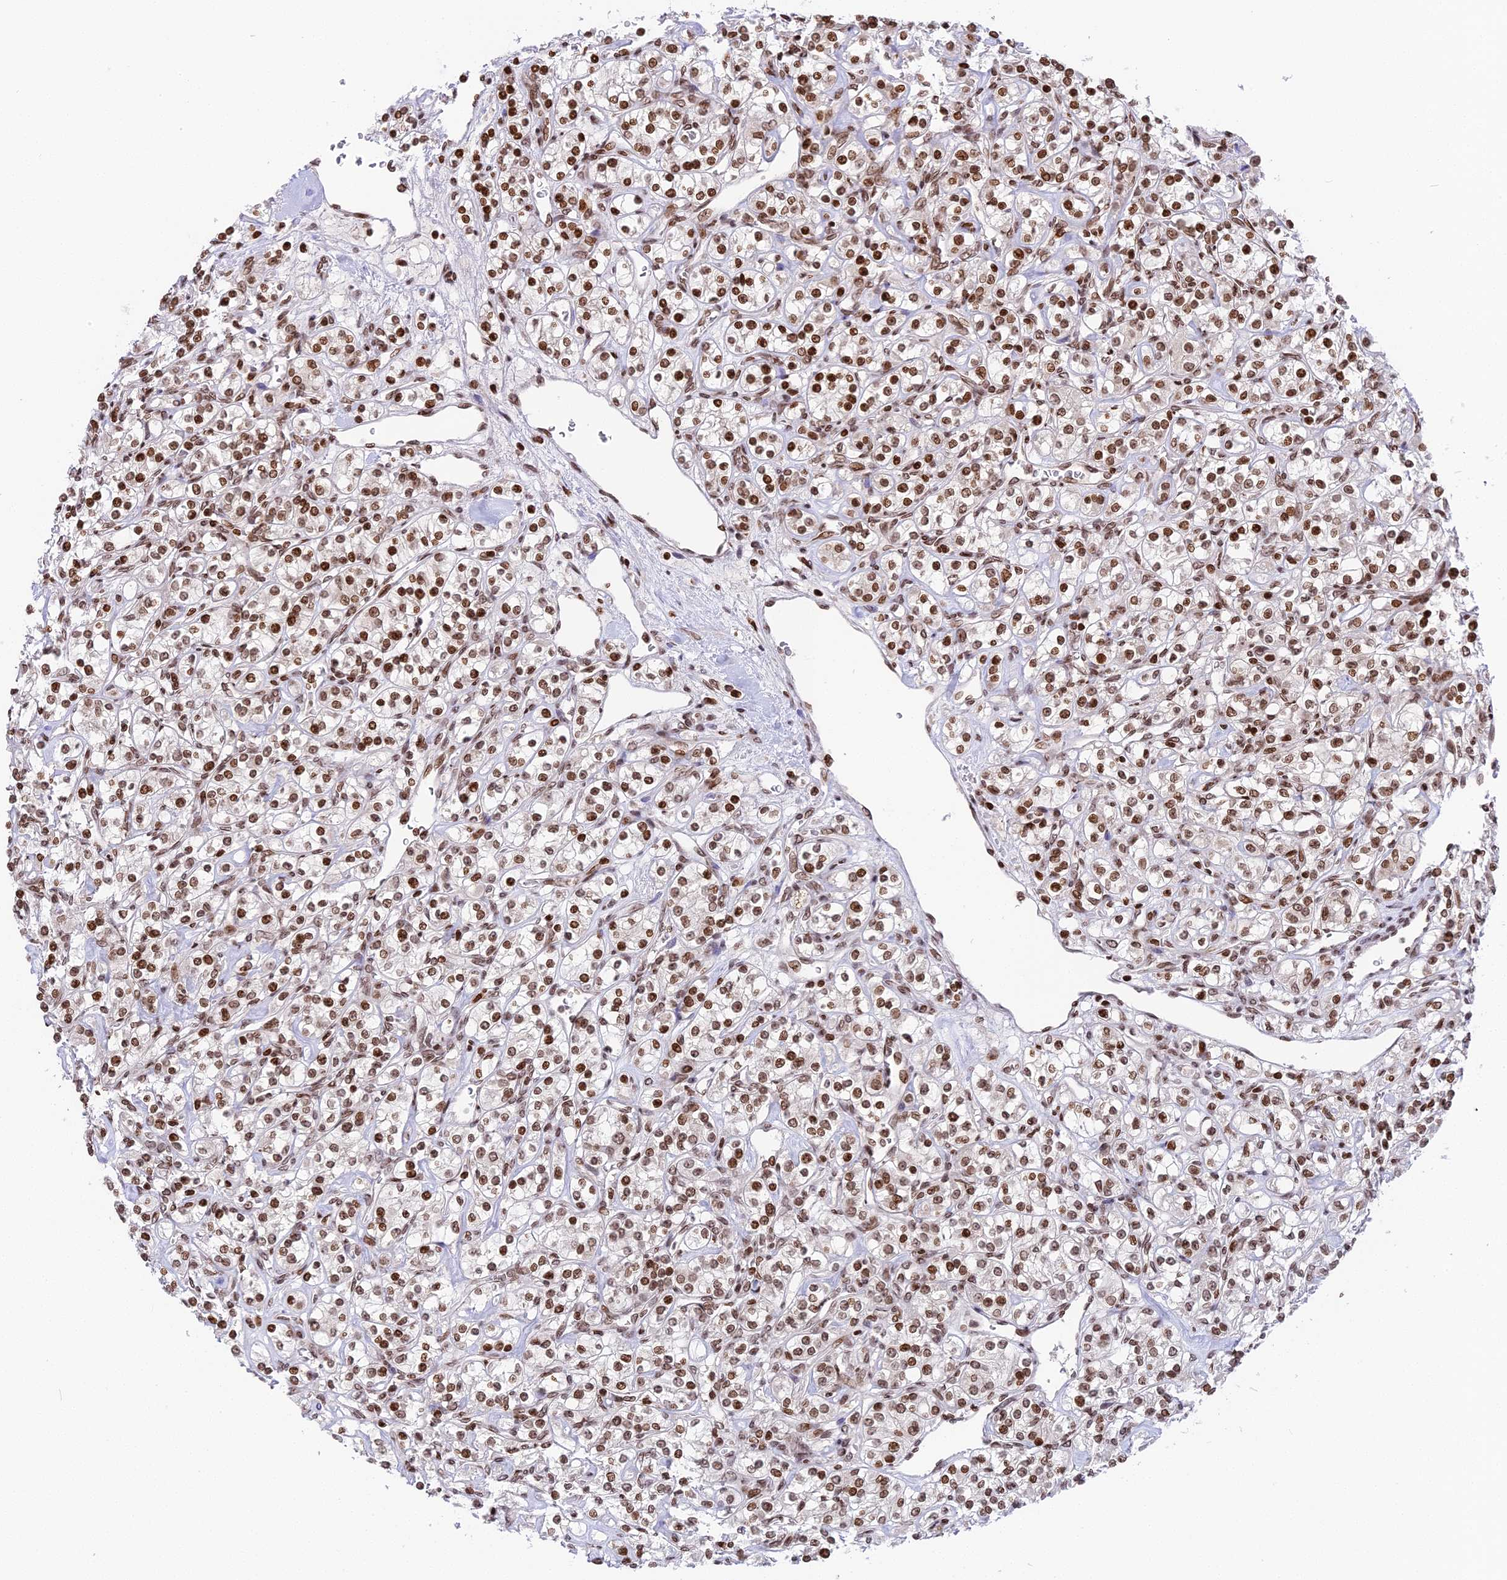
{"staining": {"intensity": "moderate", "quantity": ">75%", "location": "nuclear"}, "tissue": "renal cancer", "cell_type": "Tumor cells", "image_type": "cancer", "snomed": [{"axis": "morphology", "description": "Adenocarcinoma, NOS"}, {"axis": "topography", "description": "Kidney"}], "caption": "Tumor cells show medium levels of moderate nuclear expression in approximately >75% of cells in renal cancer. The protein is shown in brown color, while the nuclei are stained blue.", "gene": "TET2", "patient": {"sex": "male", "age": 77}}